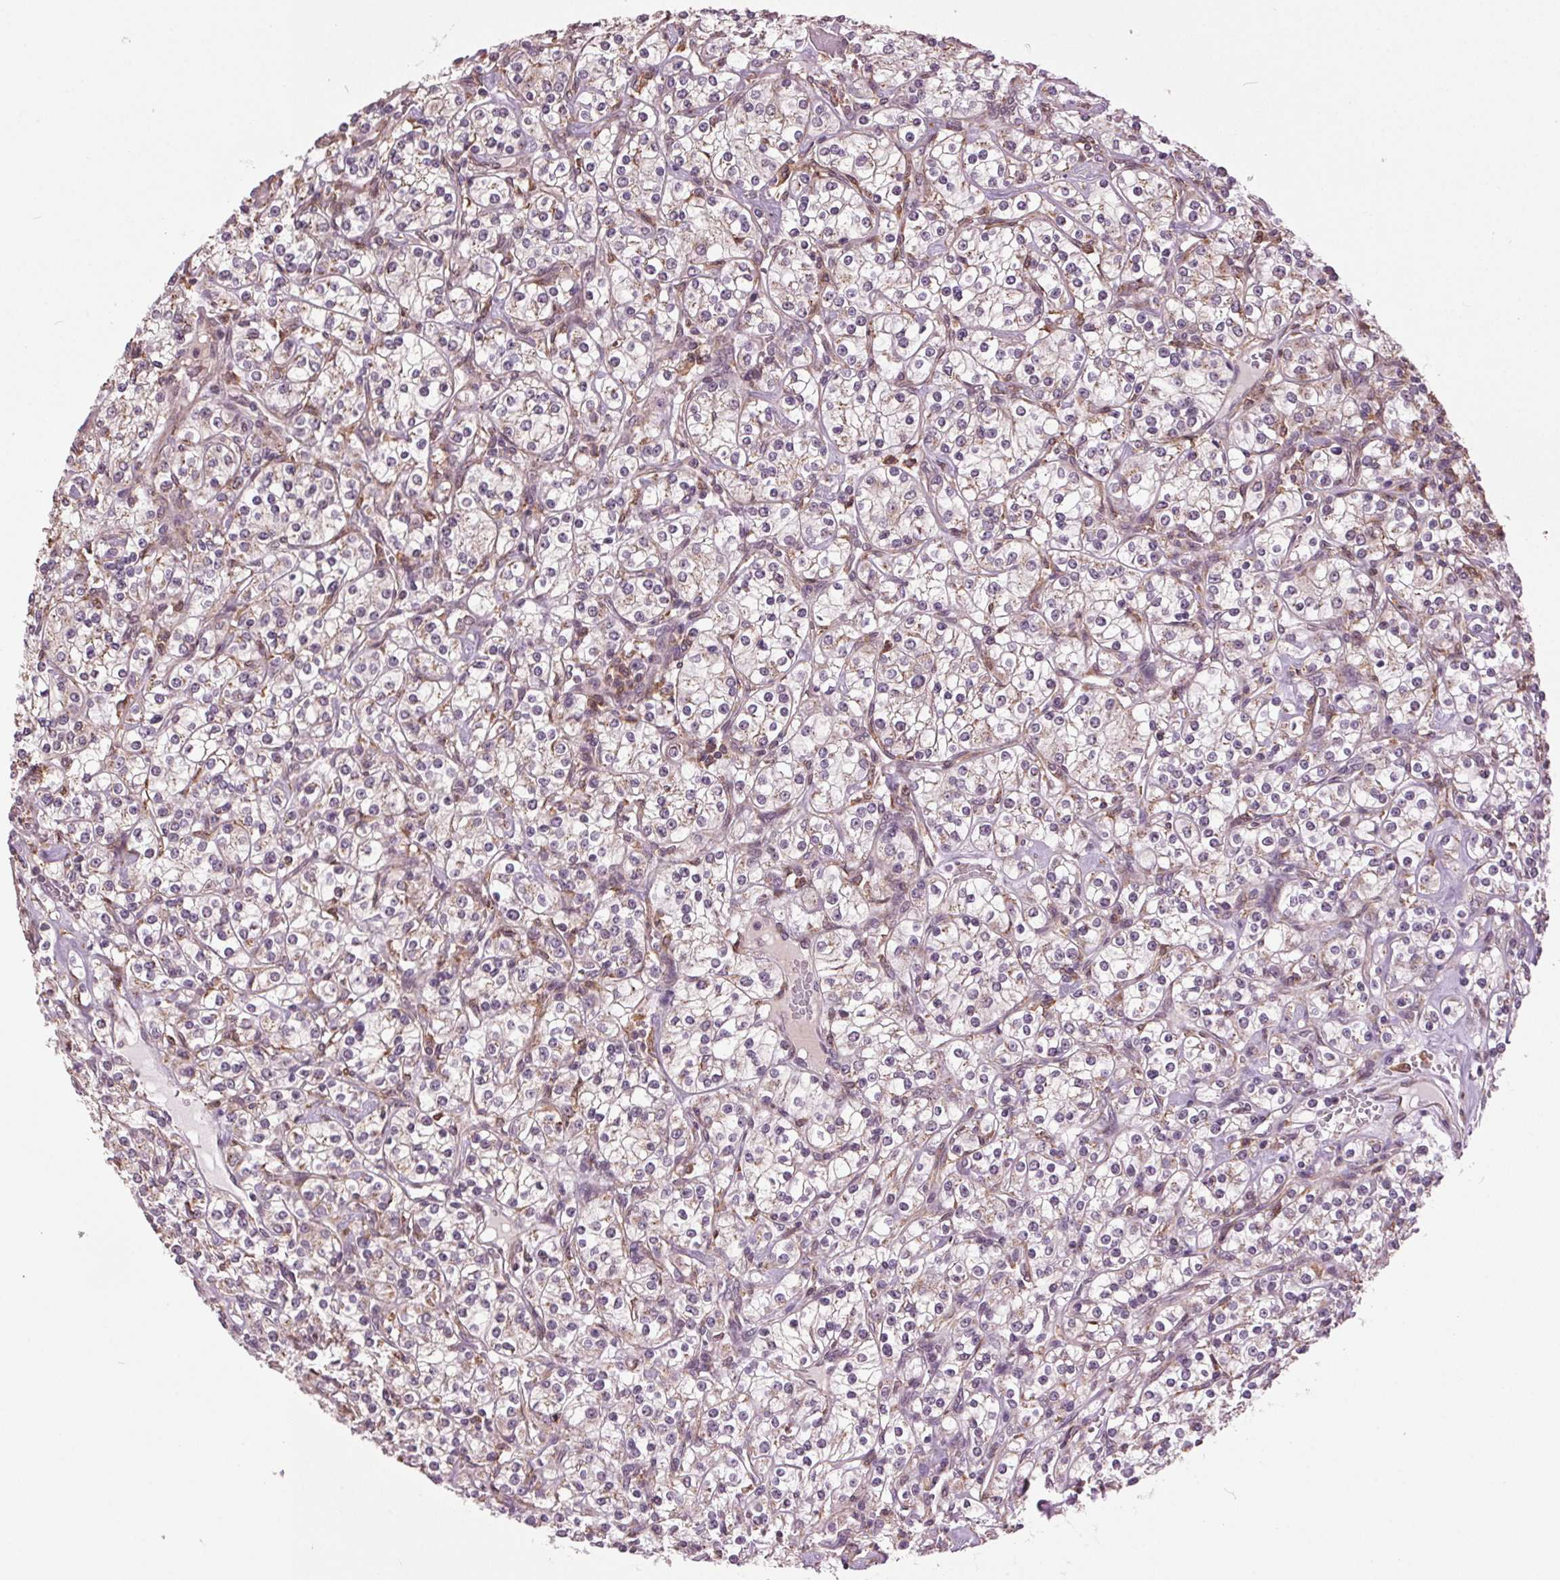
{"staining": {"intensity": "weak", "quantity": "<25%", "location": "cytoplasmic/membranous"}, "tissue": "renal cancer", "cell_type": "Tumor cells", "image_type": "cancer", "snomed": [{"axis": "morphology", "description": "Adenocarcinoma, NOS"}, {"axis": "topography", "description": "Kidney"}], "caption": "The micrograph shows no significant positivity in tumor cells of renal adenocarcinoma. Nuclei are stained in blue.", "gene": "BSDC1", "patient": {"sex": "male", "age": 77}}